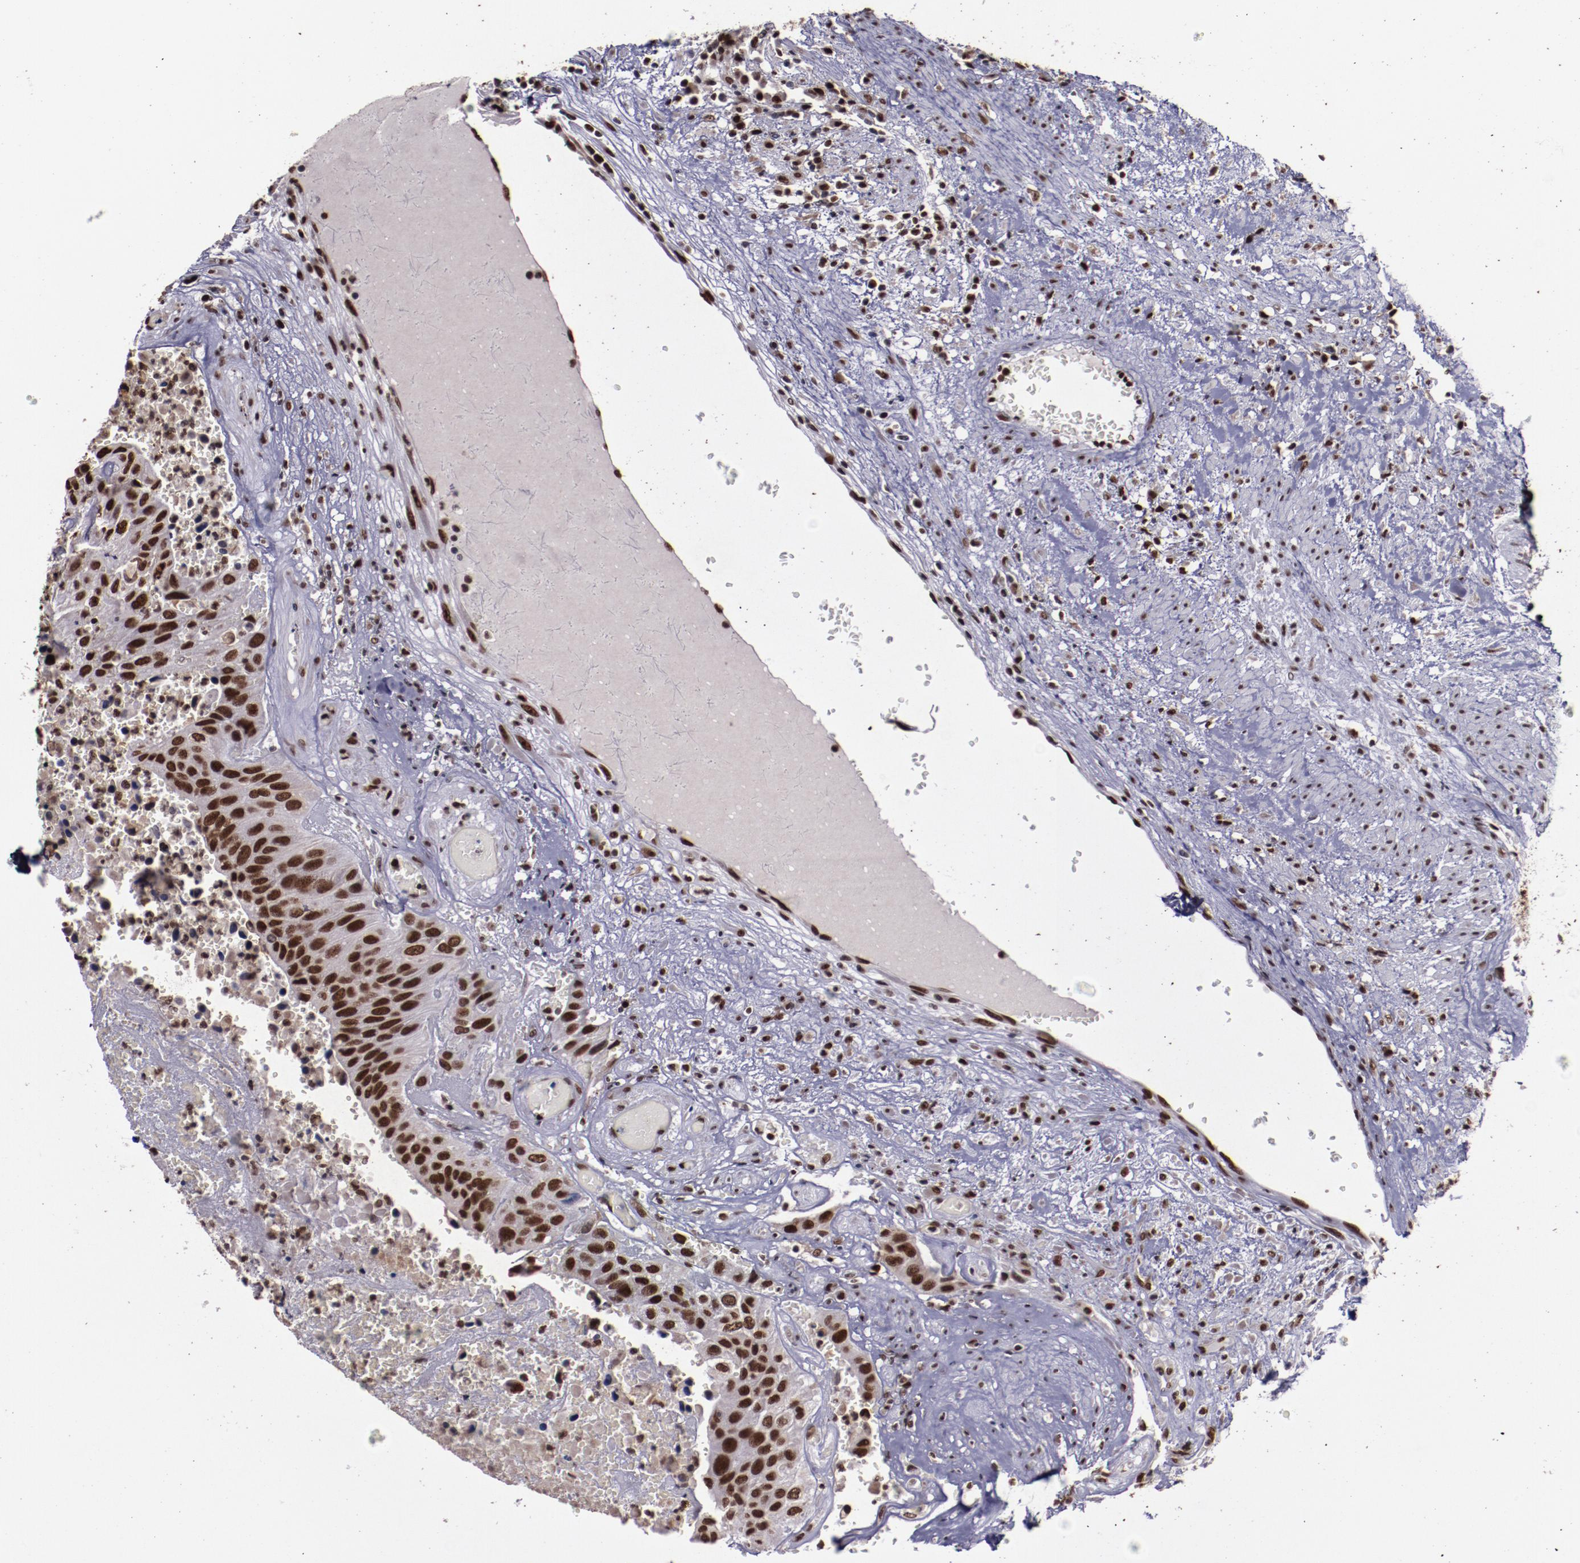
{"staining": {"intensity": "strong", "quantity": ">75%", "location": "nuclear"}, "tissue": "urothelial cancer", "cell_type": "Tumor cells", "image_type": "cancer", "snomed": [{"axis": "morphology", "description": "Urothelial carcinoma, High grade"}, {"axis": "topography", "description": "Urinary bladder"}], "caption": "Urothelial carcinoma (high-grade) was stained to show a protein in brown. There is high levels of strong nuclear positivity in approximately >75% of tumor cells. The staining was performed using DAB (3,3'-diaminobenzidine) to visualize the protein expression in brown, while the nuclei were stained in blue with hematoxylin (Magnification: 20x).", "gene": "APEX1", "patient": {"sex": "male", "age": 66}}